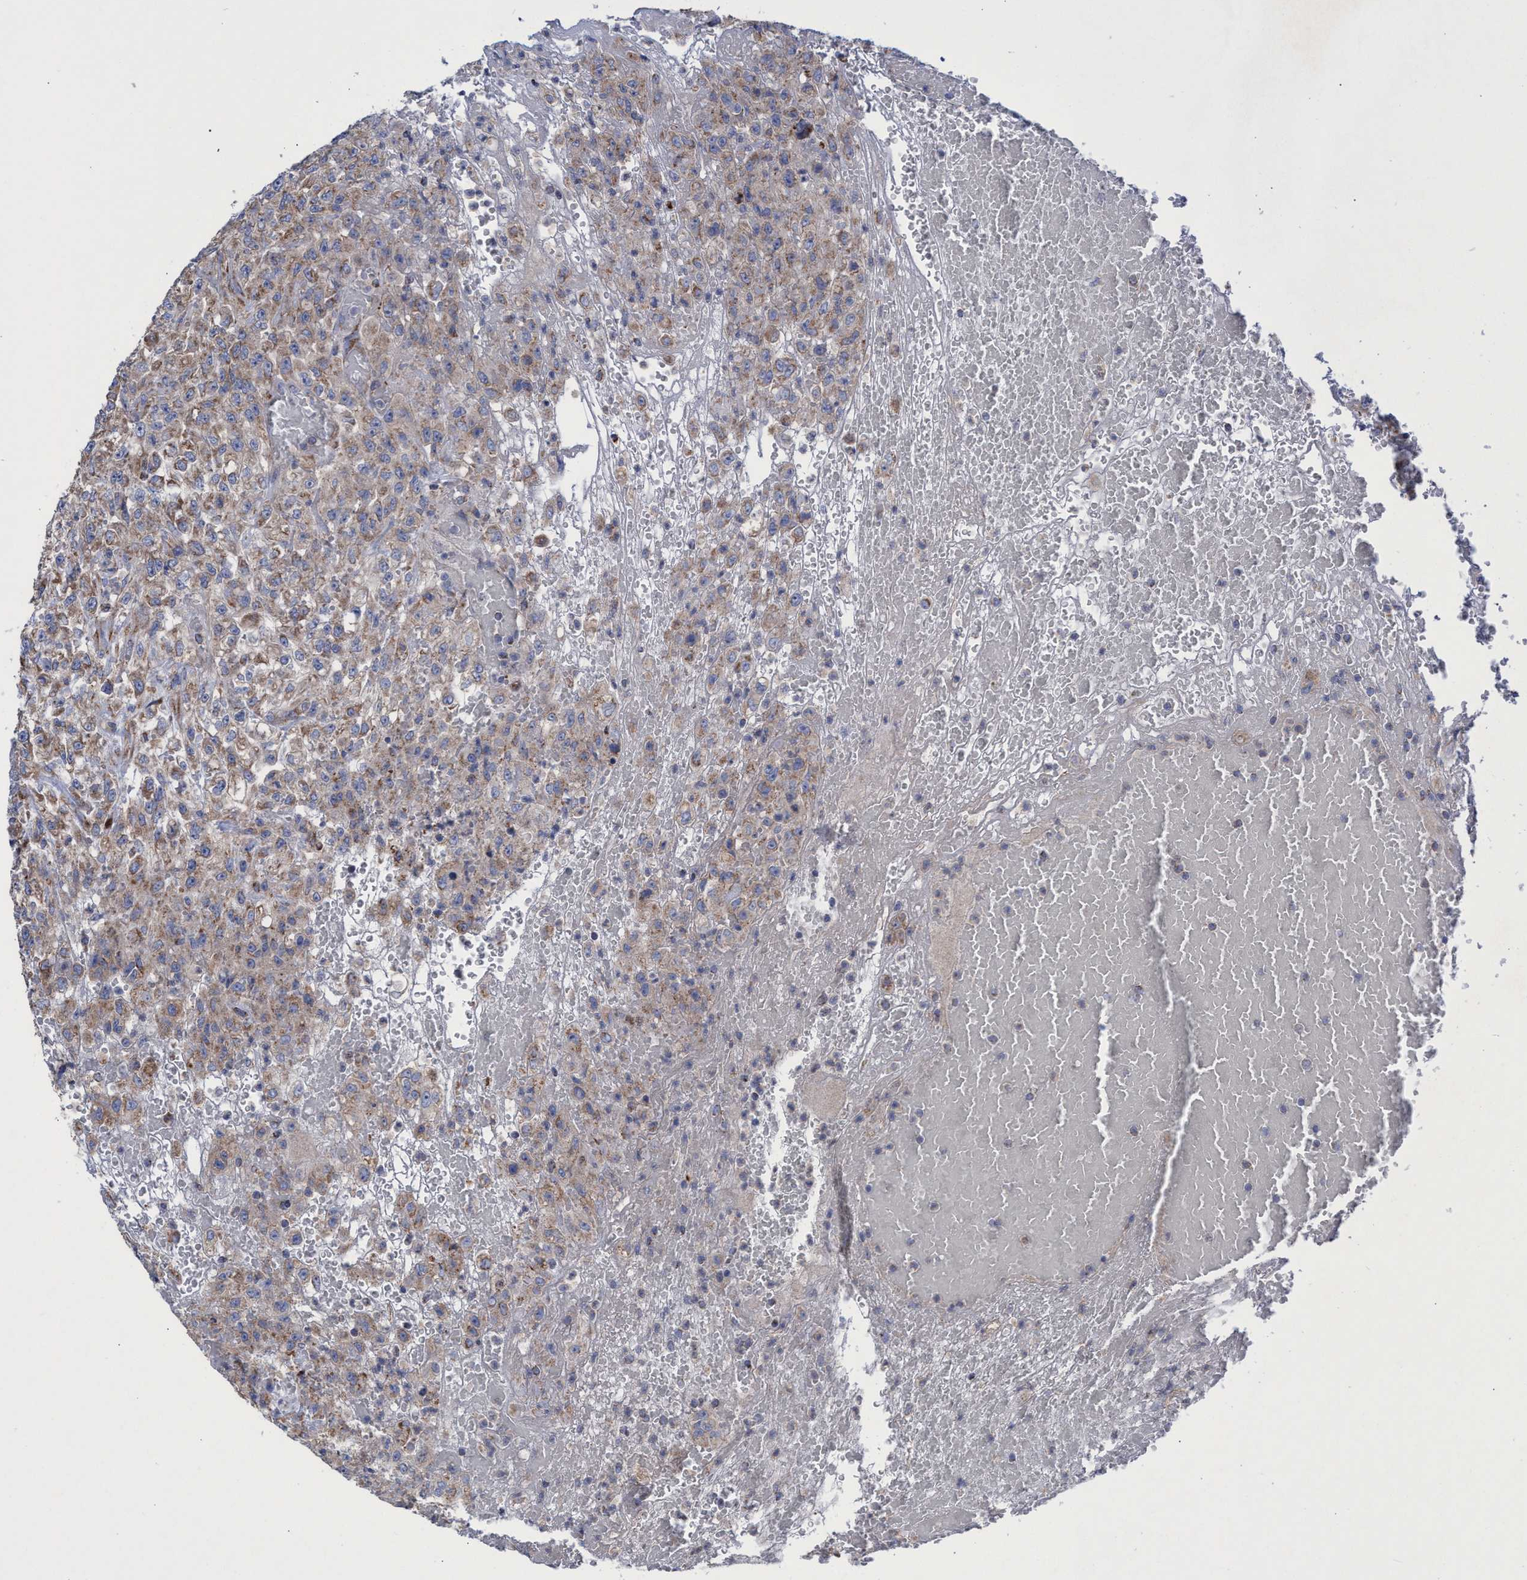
{"staining": {"intensity": "moderate", "quantity": ">75%", "location": "cytoplasmic/membranous"}, "tissue": "urothelial cancer", "cell_type": "Tumor cells", "image_type": "cancer", "snomed": [{"axis": "morphology", "description": "Urothelial carcinoma, High grade"}, {"axis": "topography", "description": "Urinary bladder"}], "caption": "A medium amount of moderate cytoplasmic/membranous positivity is present in approximately >75% of tumor cells in high-grade urothelial carcinoma tissue.", "gene": "ZNF750", "patient": {"sex": "male", "age": 46}}